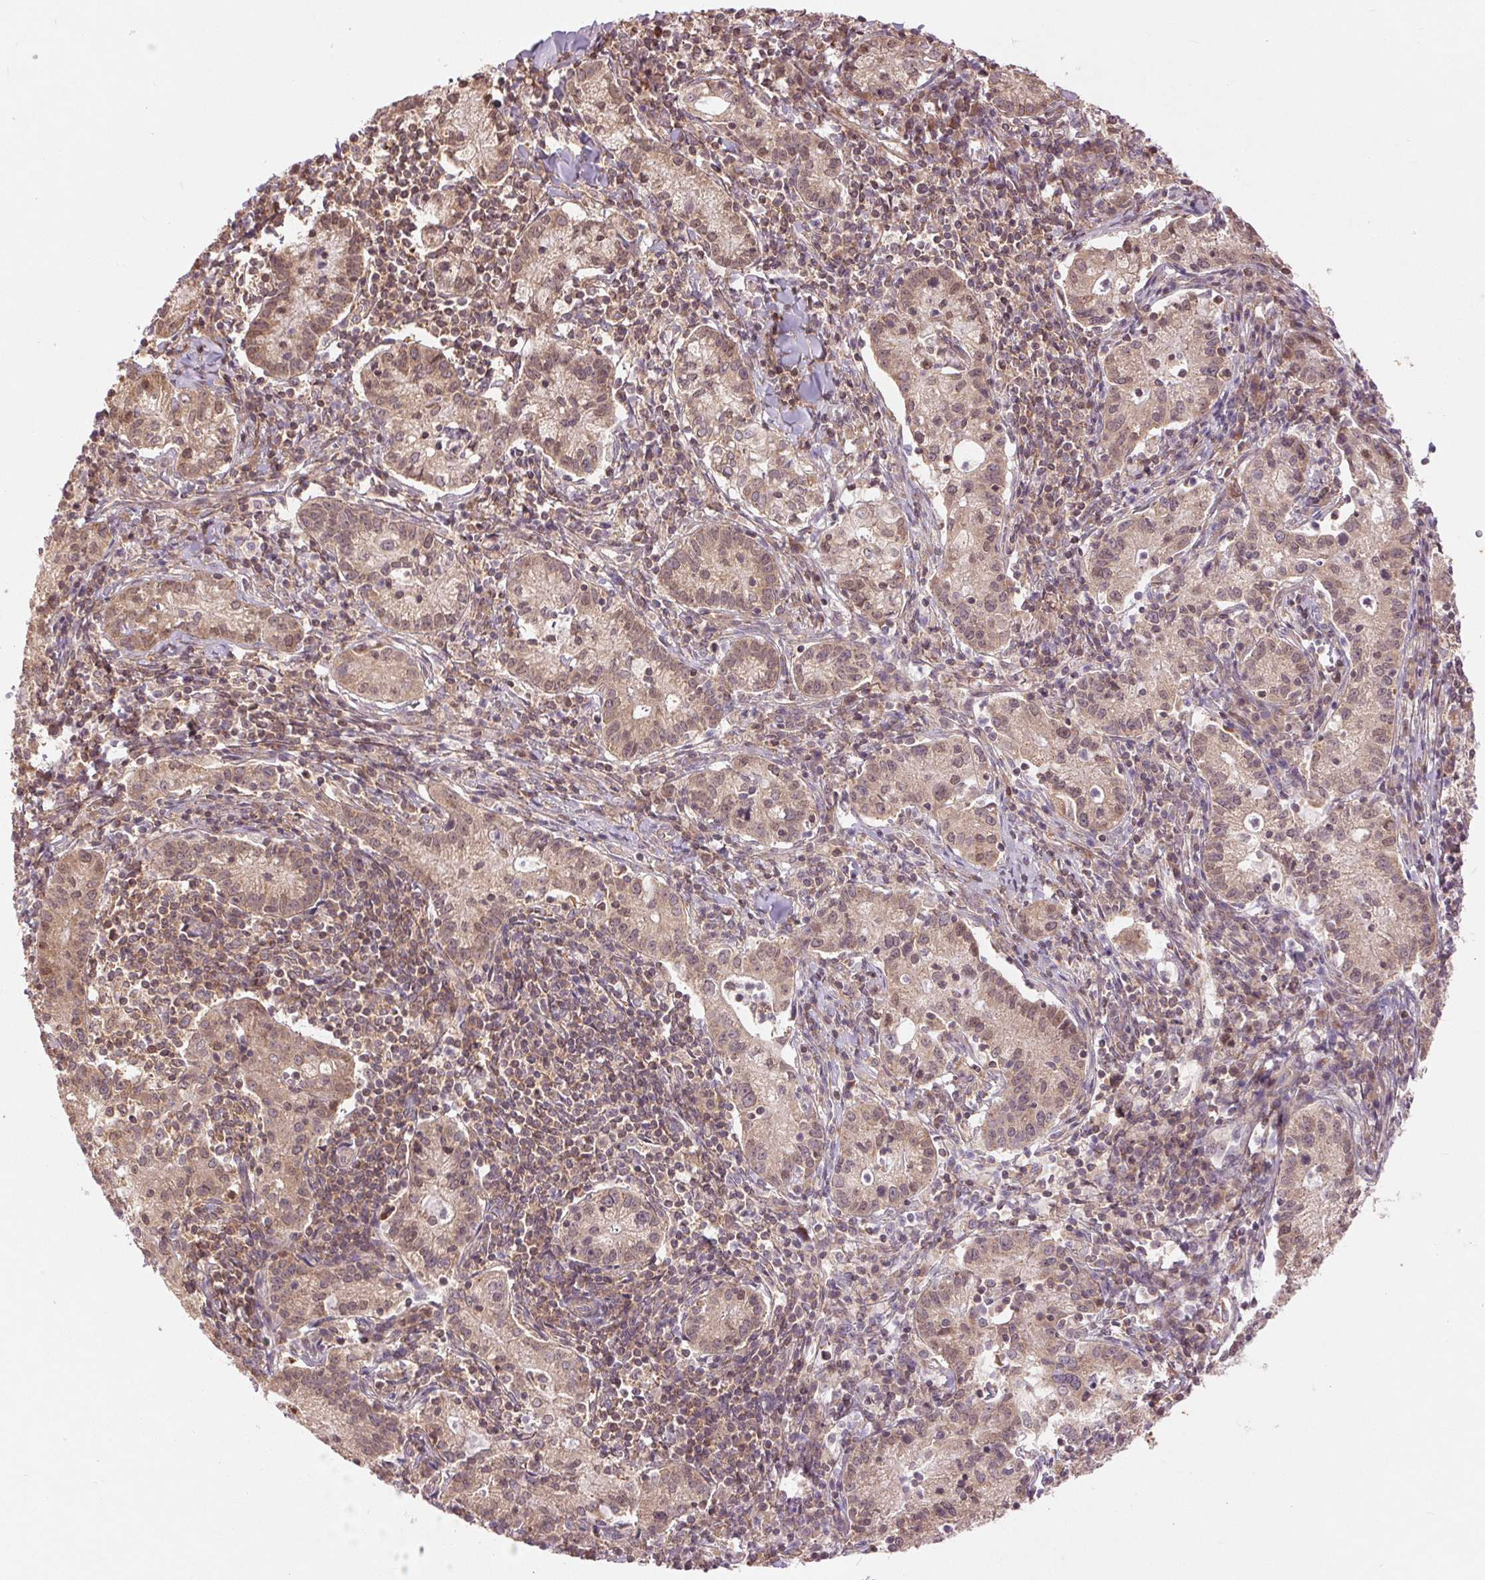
{"staining": {"intensity": "weak", "quantity": ">75%", "location": "cytoplasmic/membranous"}, "tissue": "cervical cancer", "cell_type": "Tumor cells", "image_type": "cancer", "snomed": [{"axis": "morphology", "description": "Normal tissue, NOS"}, {"axis": "morphology", "description": "Adenocarcinoma, NOS"}, {"axis": "topography", "description": "Cervix"}], "caption": "Immunohistochemical staining of human adenocarcinoma (cervical) exhibits low levels of weak cytoplasmic/membranous staining in about >75% of tumor cells.", "gene": "BTF3L4", "patient": {"sex": "female", "age": 44}}